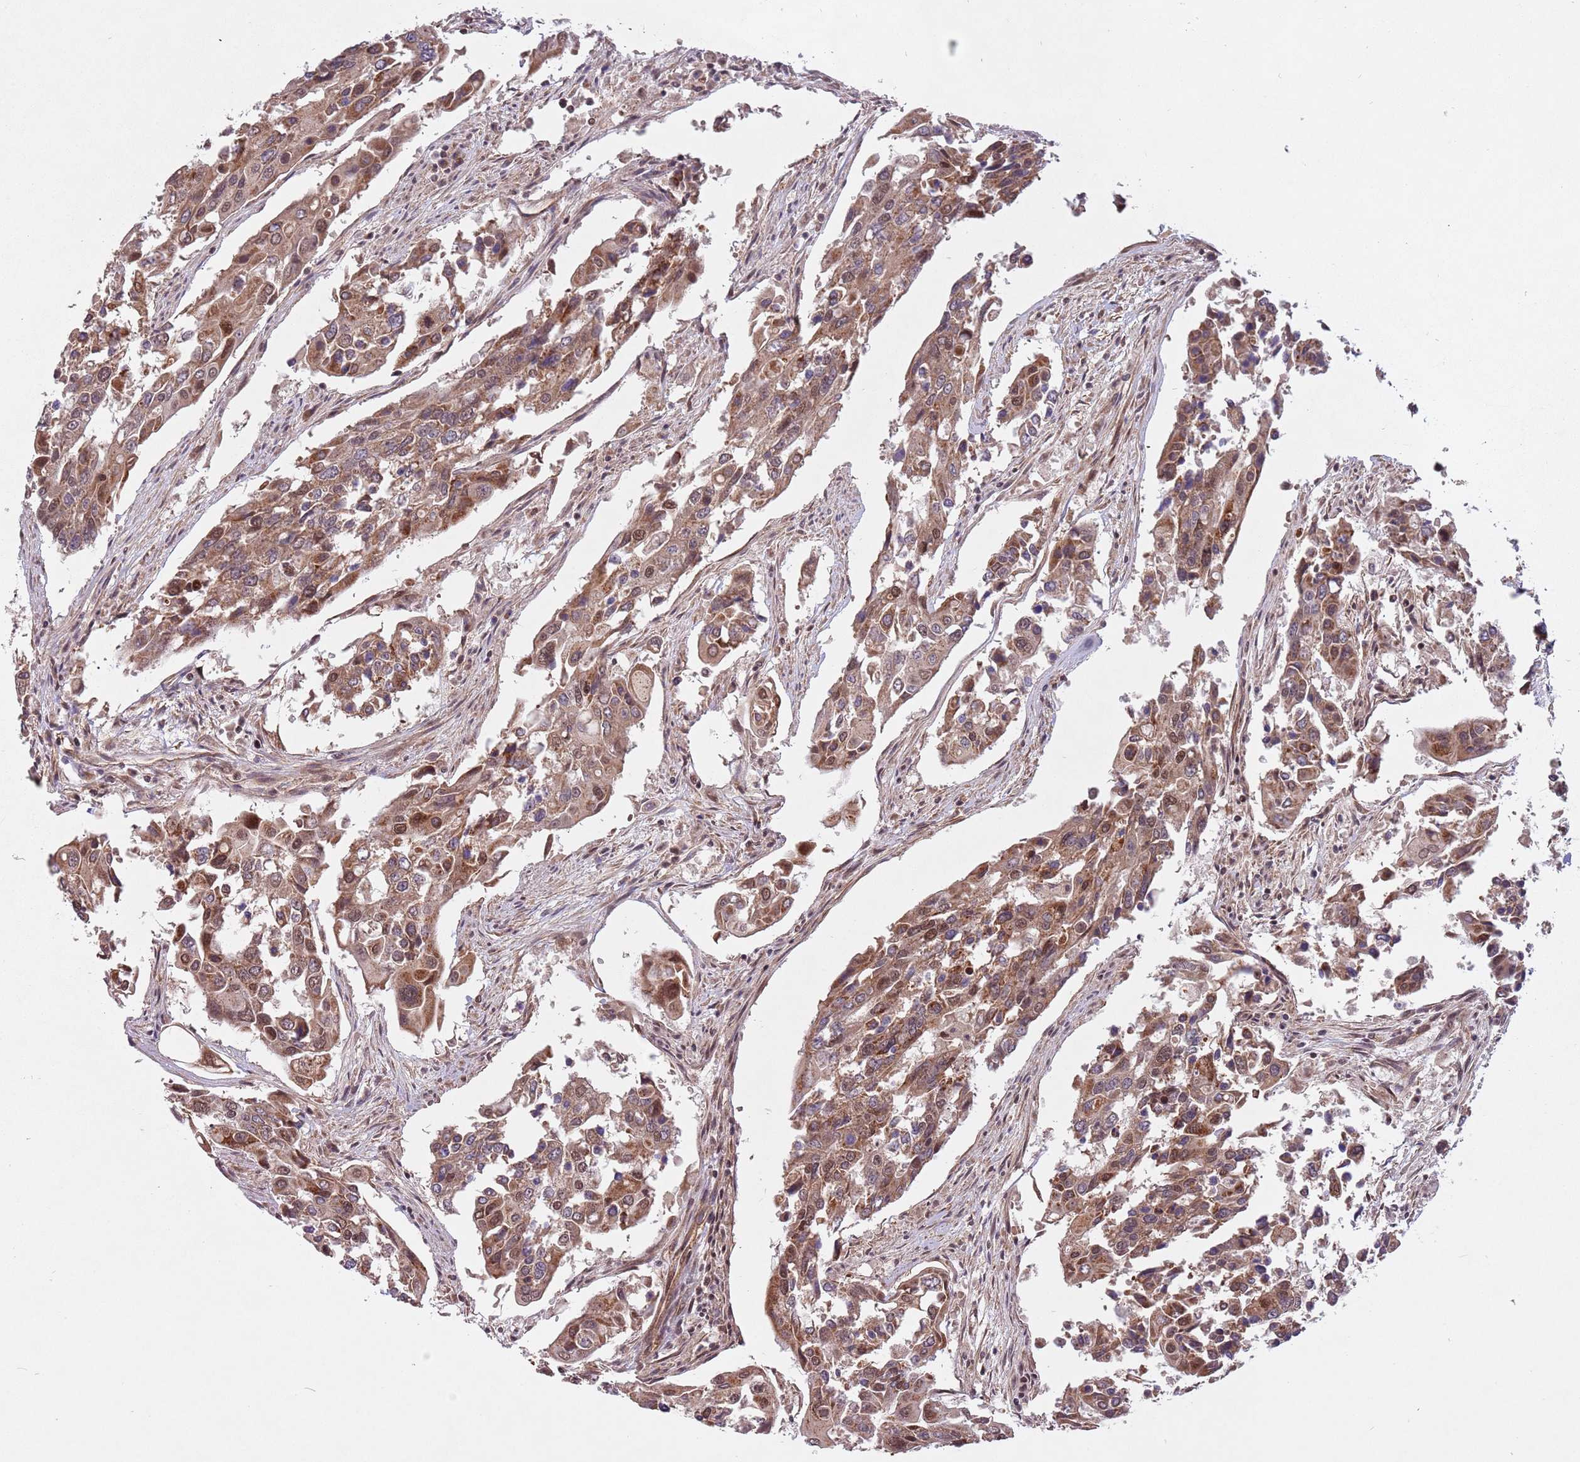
{"staining": {"intensity": "moderate", "quantity": ">75%", "location": "cytoplasmic/membranous,nuclear"}, "tissue": "colorectal cancer", "cell_type": "Tumor cells", "image_type": "cancer", "snomed": [{"axis": "morphology", "description": "Adenocarcinoma, NOS"}, {"axis": "topography", "description": "Colon"}], "caption": "Tumor cells show moderate cytoplasmic/membranous and nuclear expression in approximately >75% of cells in colorectal cancer.", "gene": "SUDS3", "patient": {"sex": "male", "age": 77}}